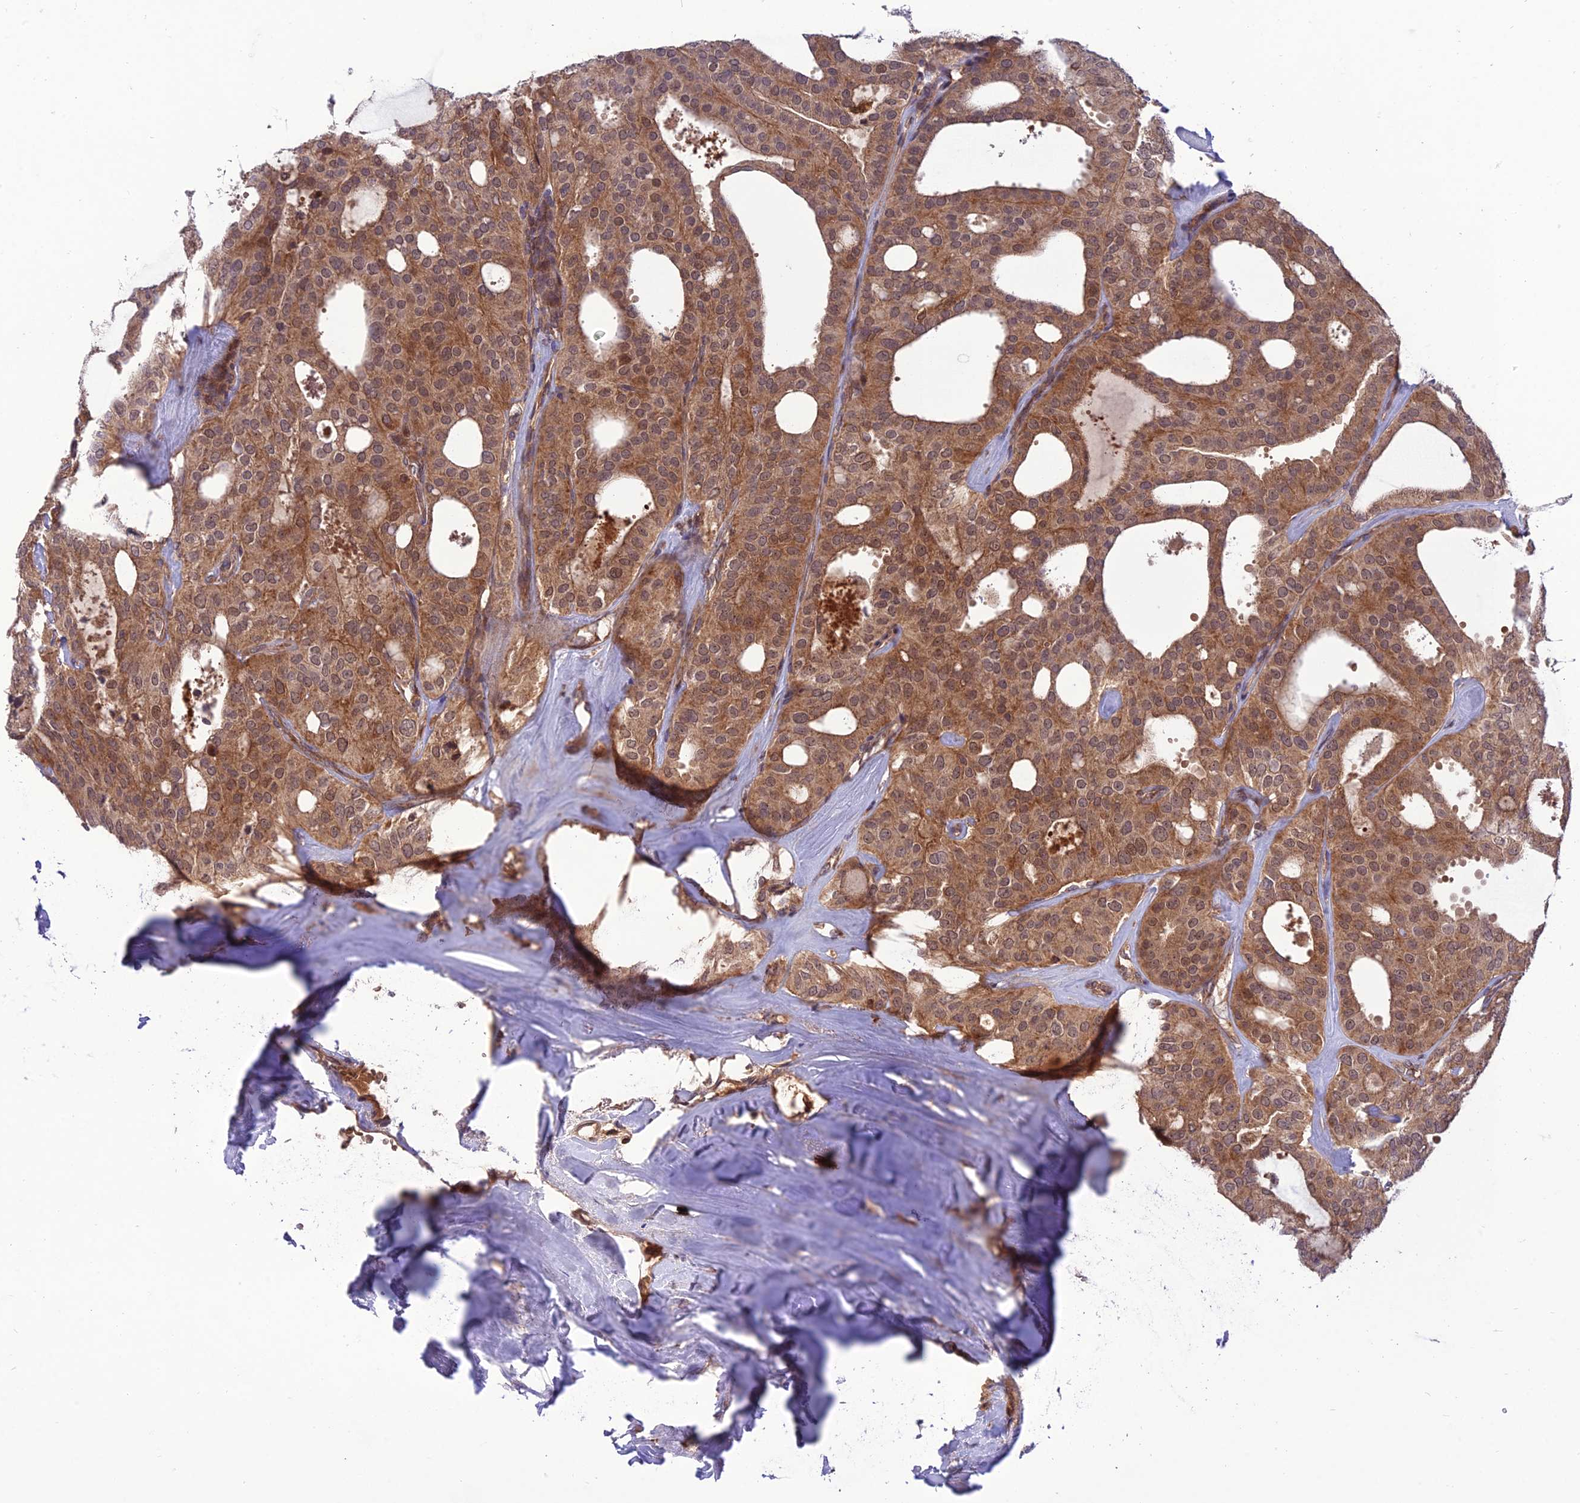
{"staining": {"intensity": "moderate", "quantity": ">75%", "location": "cytoplasmic/membranous,nuclear"}, "tissue": "thyroid cancer", "cell_type": "Tumor cells", "image_type": "cancer", "snomed": [{"axis": "morphology", "description": "Follicular adenoma carcinoma, NOS"}, {"axis": "topography", "description": "Thyroid gland"}], "caption": "Protein expression analysis of human follicular adenoma carcinoma (thyroid) reveals moderate cytoplasmic/membranous and nuclear expression in about >75% of tumor cells.", "gene": "NDUFC1", "patient": {"sex": "male", "age": 75}}